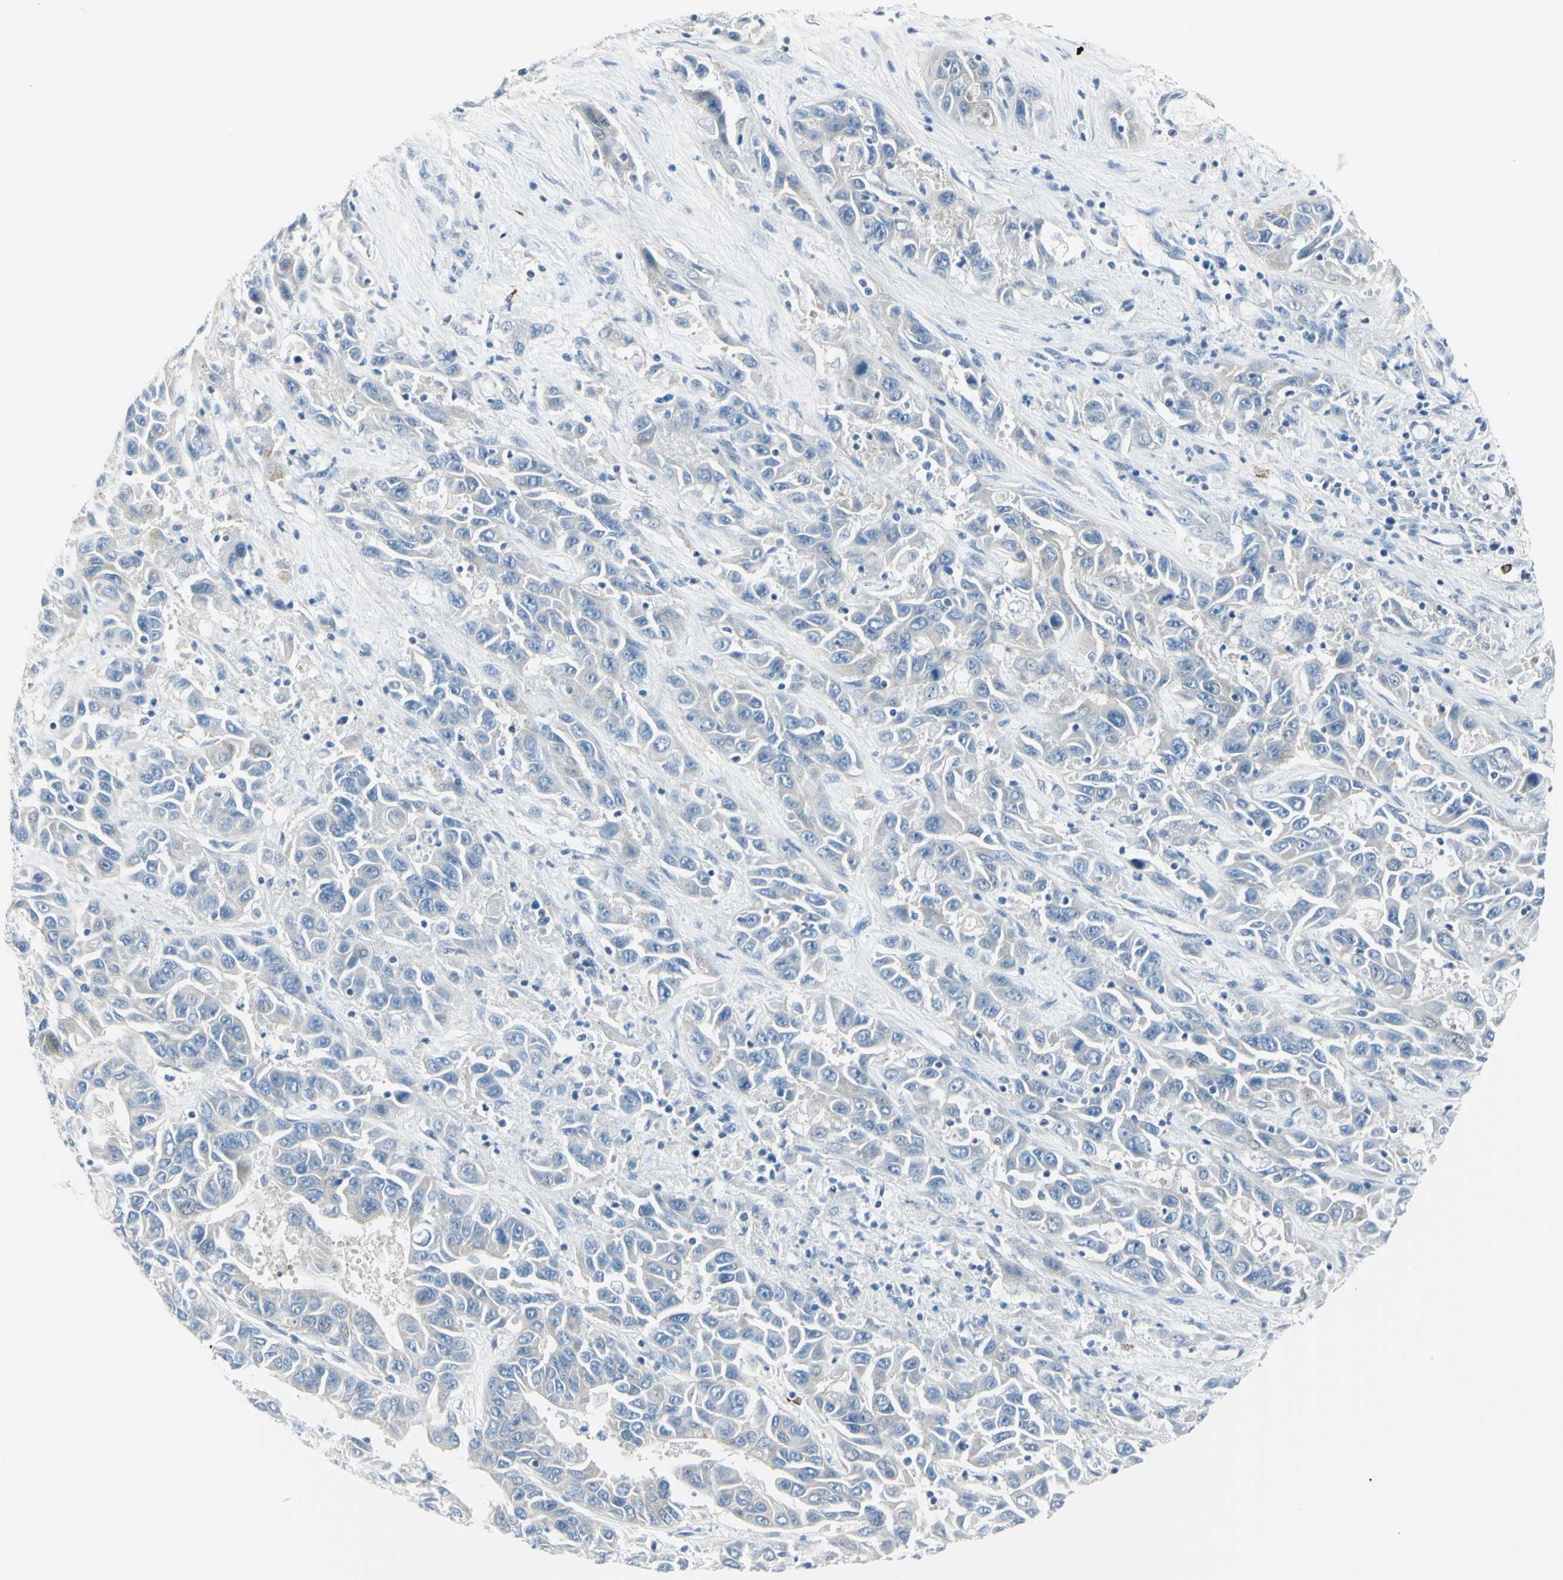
{"staining": {"intensity": "negative", "quantity": "none", "location": "none"}, "tissue": "liver cancer", "cell_type": "Tumor cells", "image_type": "cancer", "snomed": [{"axis": "morphology", "description": "Cholangiocarcinoma"}, {"axis": "topography", "description": "Liver"}], "caption": "The photomicrograph exhibits no staining of tumor cells in cholangiocarcinoma (liver).", "gene": "DLG4", "patient": {"sex": "female", "age": 52}}